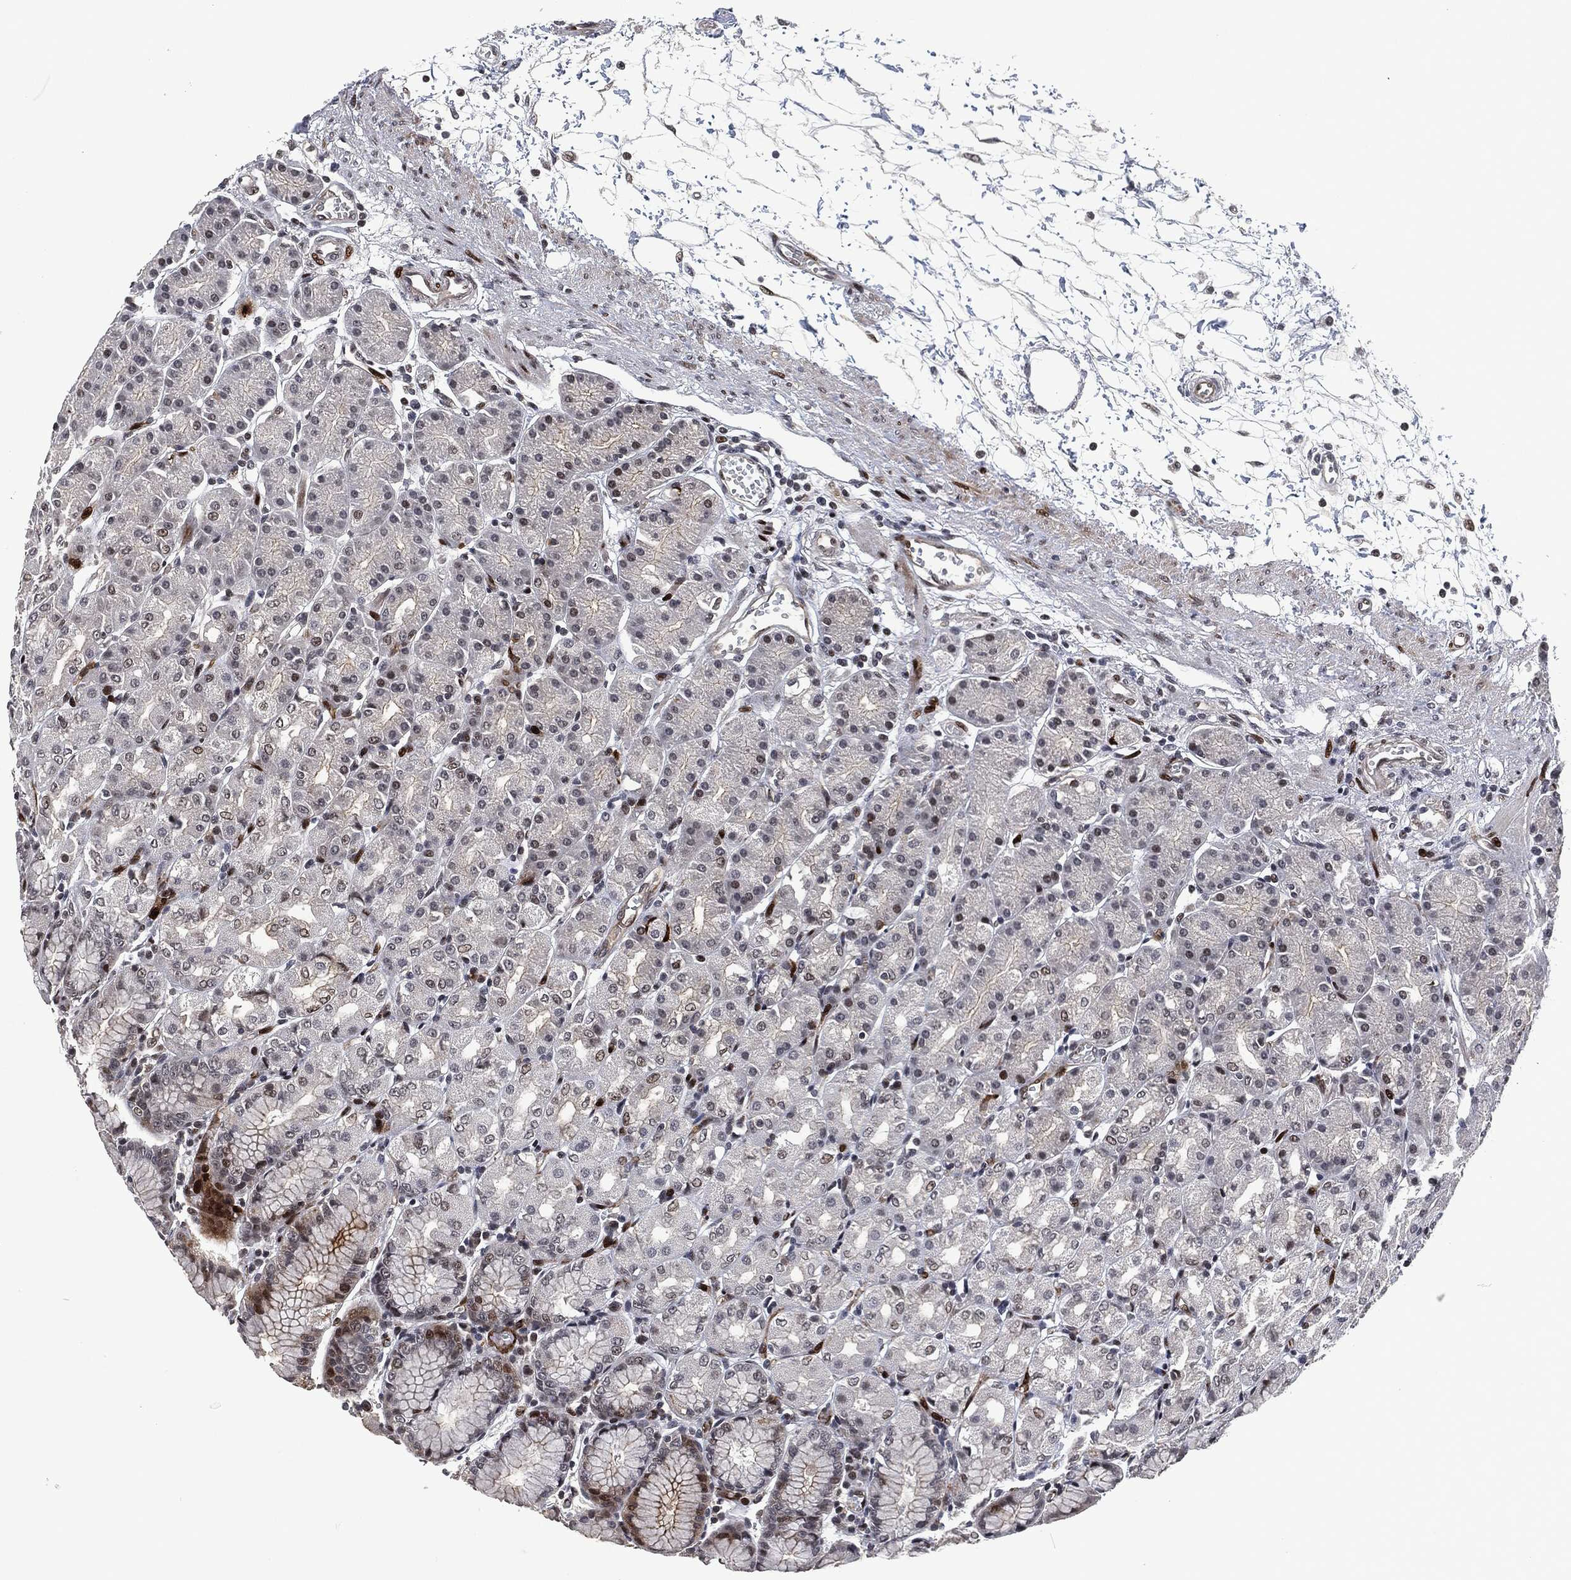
{"staining": {"intensity": "negative", "quantity": "none", "location": "none"}, "tissue": "stomach", "cell_type": "Glandular cells", "image_type": "normal", "snomed": [{"axis": "morphology", "description": "Normal tissue, NOS"}, {"axis": "morphology", "description": "Adenocarcinoma, NOS"}, {"axis": "topography", "description": "Stomach"}], "caption": "A micrograph of stomach stained for a protein reveals no brown staining in glandular cells. (DAB (3,3'-diaminobenzidine) immunohistochemistry (IHC), high magnification).", "gene": "EGFR", "patient": {"sex": "female", "age": 81}}